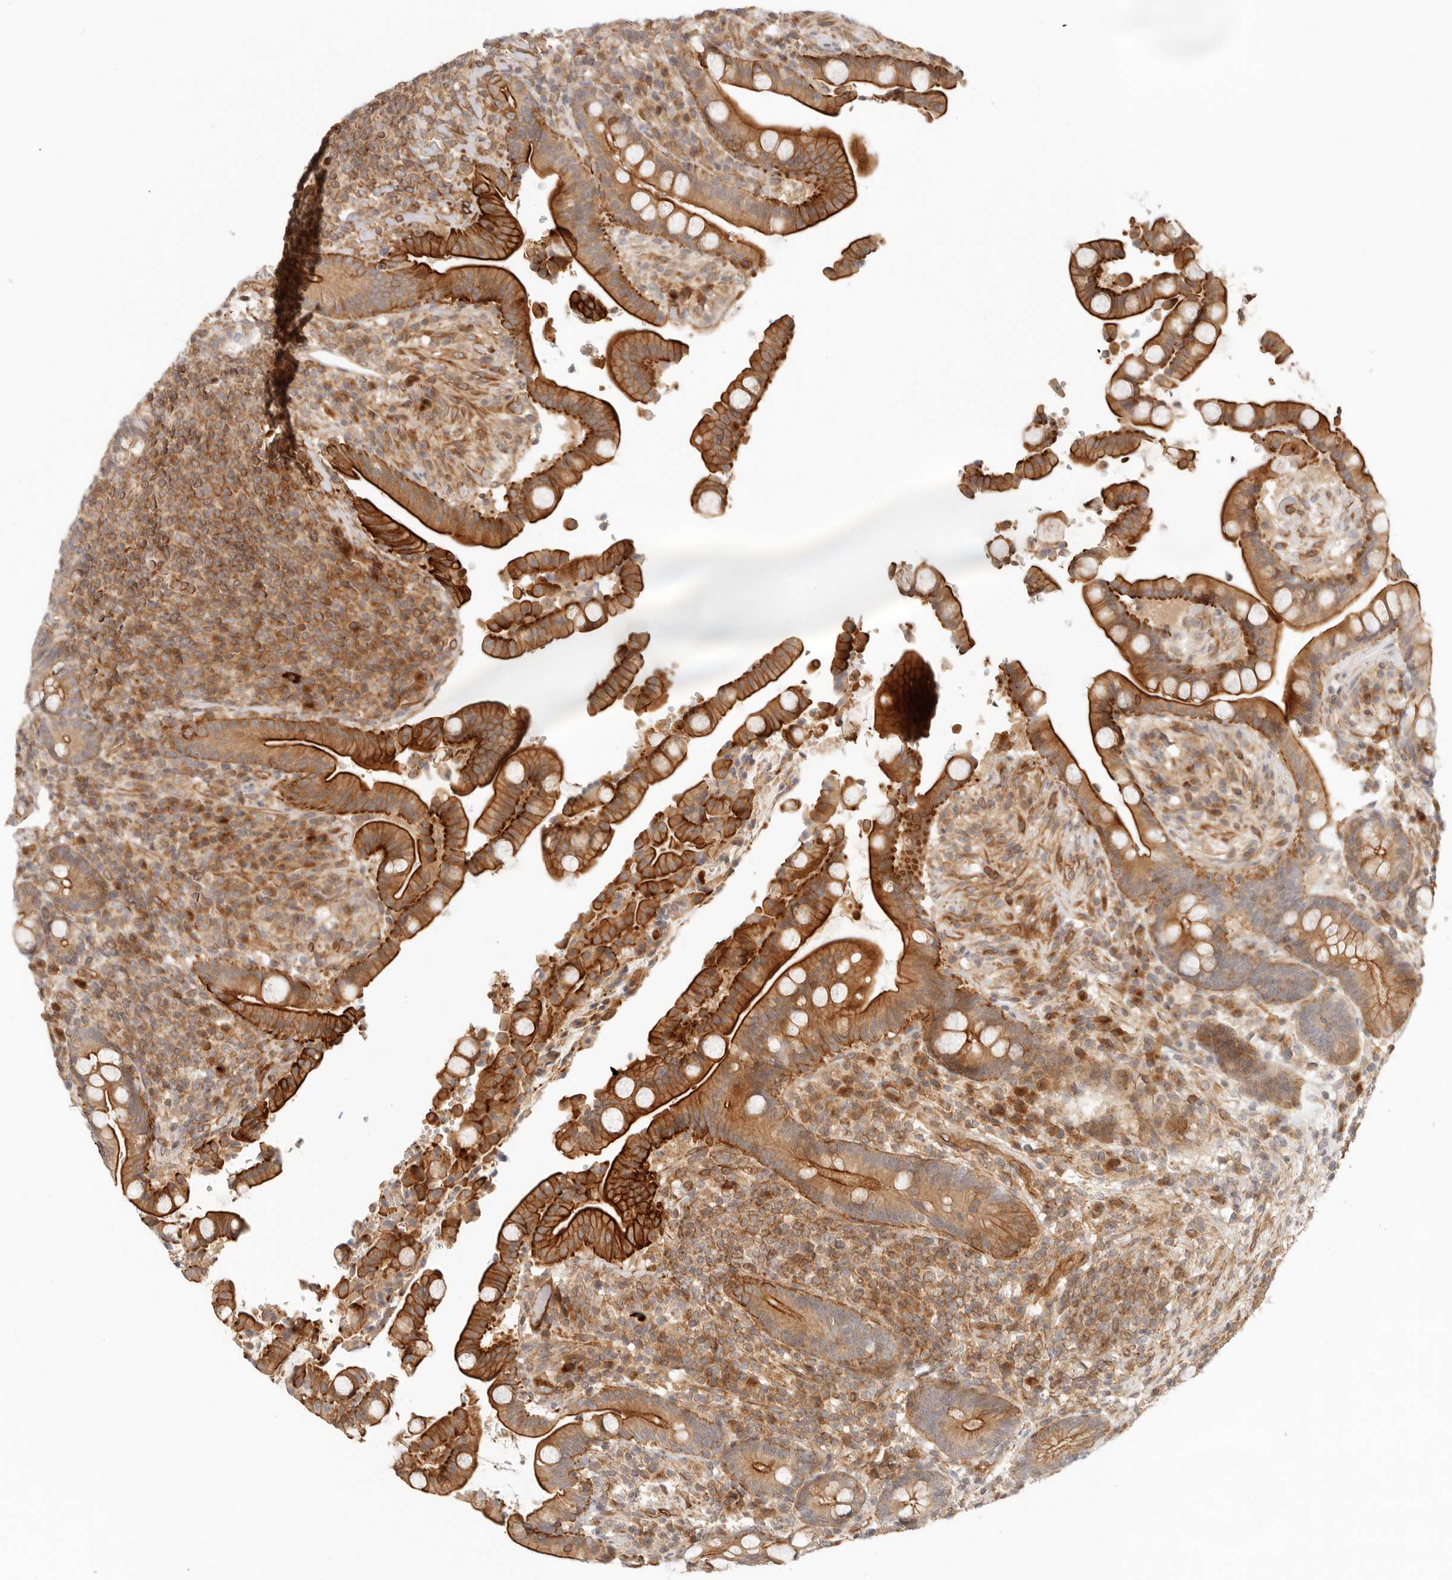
{"staining": {"intensity": "strong", "quantity": ">75%", "location": "cytoplasmic/membranous"}, "tissue": "colon", "cell_type": "Endothelial cells", "image_type": "normal", "snomed": [{"axis": "morphology", "description": "Normal tissue, NOS"}, {"axis": "topography", "description": "Colon"}], "caption": "Immunohistochemical staining of benign human colon demonstrates >75% levels of strong cytoplasmic/membranous protein expression in approximately >75% of endothelial cells. The staining was performed using DAB (3,3'-diaminobenzidine) to visualize the protein expression in brown, while the nuclei were stained in blue with hematoxylin (Magnification: 20x).", "gene": "UFSP1", "patient": {"sex": "male", "age": 73}}